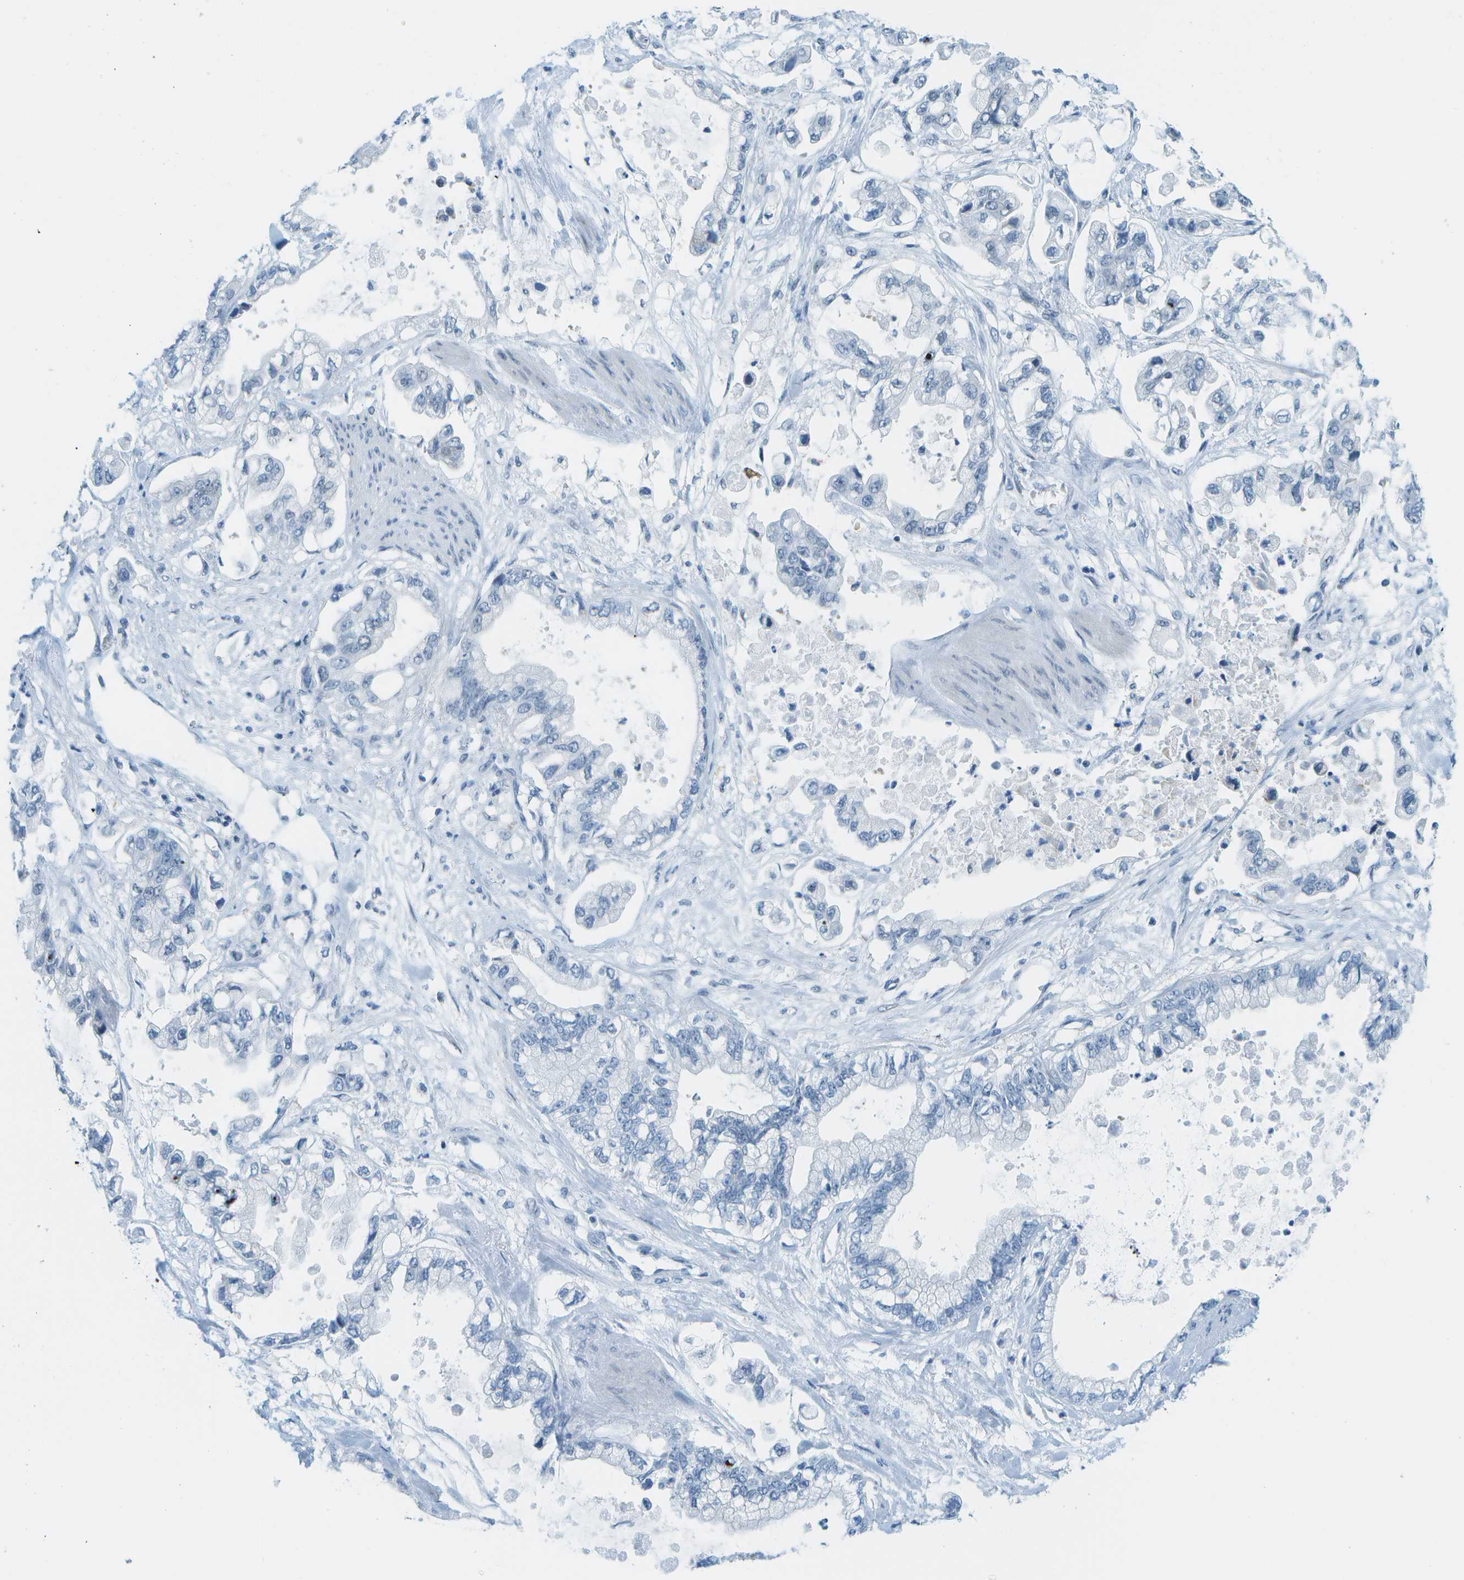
{"staining": {"intensity": "negative", "quantity": "none", "location": "none"}, "tissue": "stomach cancer", "cell_type": "Tumor cells", "image_type": "cancer", "snomed": [{"axis": "morphology", "description": "Normal tissue, NOS"}, {"axis": "morphology", "description": "Adenocarcinoma, NOS"}, {"axis": "topography", "description": "Stomach"}], "caption": "Histopathology image shows no significant protein expression in tumor cells of stomach cancer.", "gene": "NEK11", "patient": {"sex": "male", "age": 62}}